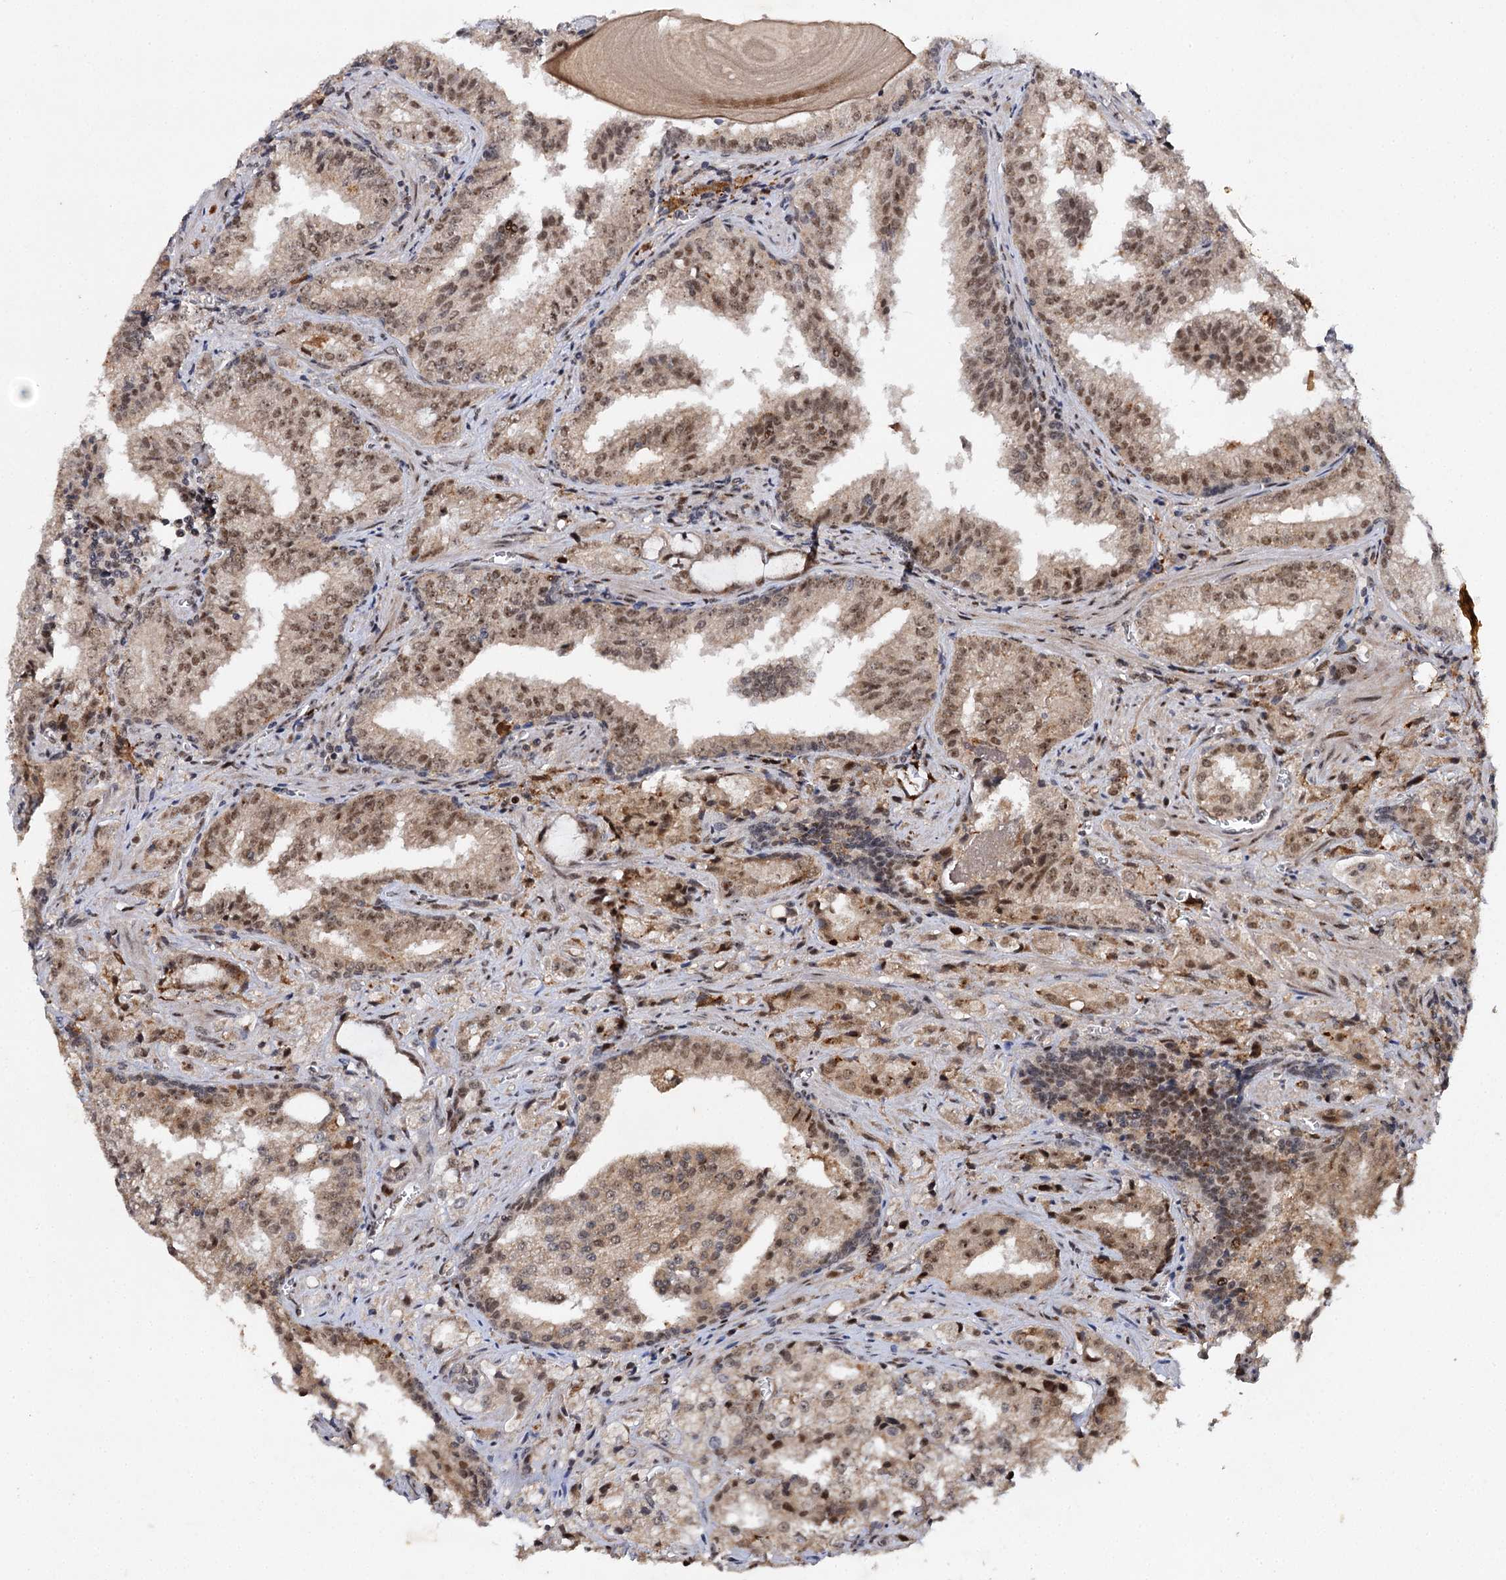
{"staining": {"intensity": "moderate", "quantity": ">75%", "location": "nuclear"}, "tissue": "prostate cancer", "cell_type": "Tumor cells", "image_type": "cancer", "snomed": [{"axis": "morphology", "description": "Adenocarcinoma, High grade"}, {"axis": "topography", "description": "Prostate"}], "caption": "About >75% of tumor cells in adenocarcinoma (high-grade) (prostate) demonstrate moderate nuclear protein staining as visualized by brown immunohistochemical staining.", "gene": "BUD13", "patient": {"sex": "male", "age": 68}}